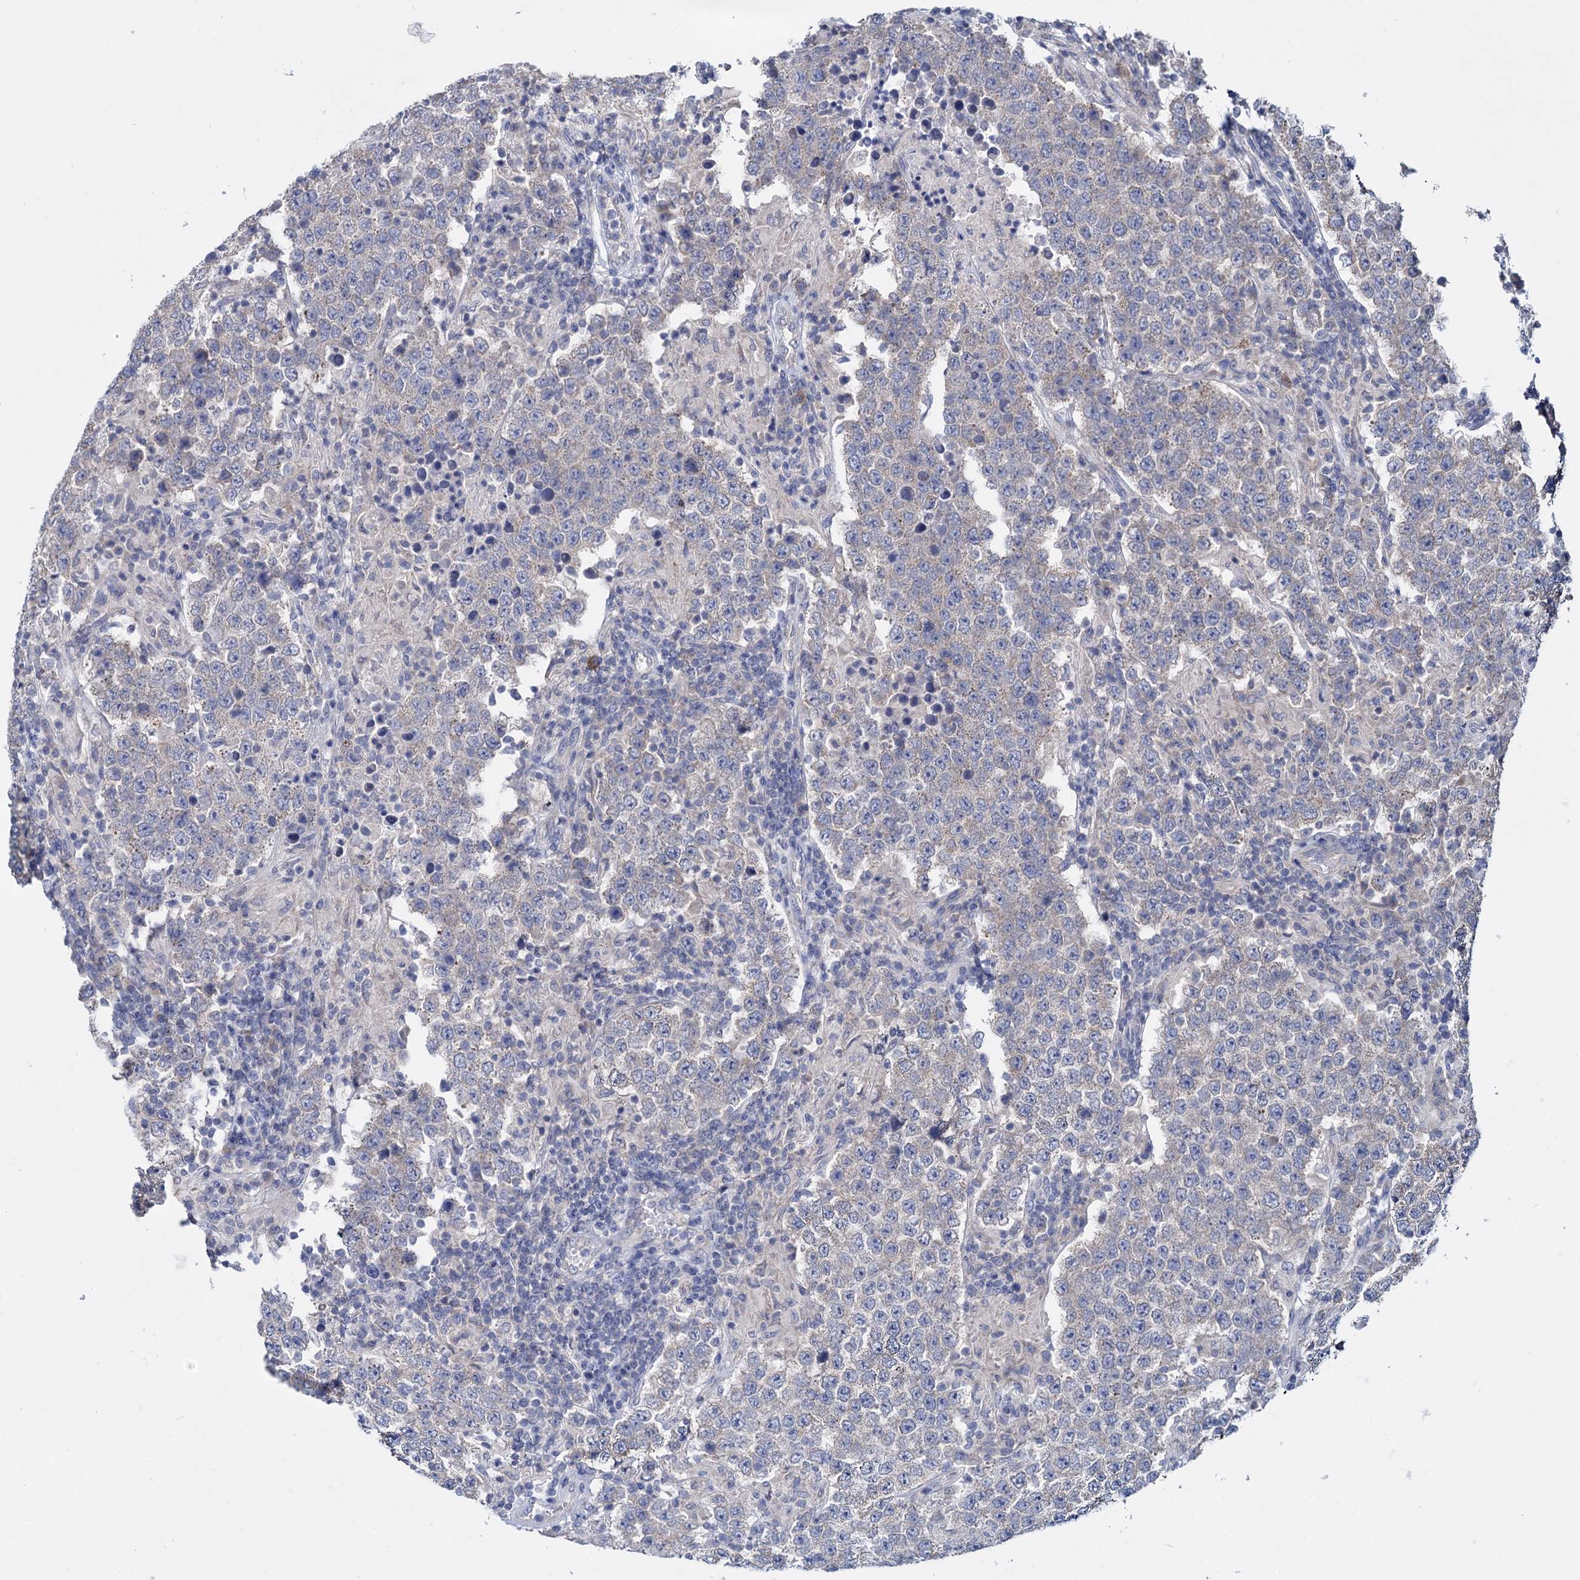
{"staining": {"intensity": "weak", "quantity": "<25%", "location": "cytoplasmic/membranous"}, "tissue": "testis cancer", "cell_type": "Tumor cells", "image_type": "cancer", "snomed": [{"axis": "morphology", "description": "Normal tissue, NOS"}, {"axis": "morphology", "description": "Urothelial carcinoma, High grade"}, {"axis": "morphology", "description": "Seminoma, NOS"}, {"axis": "morphology", "description": "Carcinoma, Embryonal, NOS"}, {"axis": "topography", "description": "Urinary bladder"}, {"axis": "topography", "description": "Testis"}], "caption": "There is no significant expression in tumor cells of testis cancer (seminoma).", "gene": "GSTM2", "patient": {"sex": "male", "age": 41}}